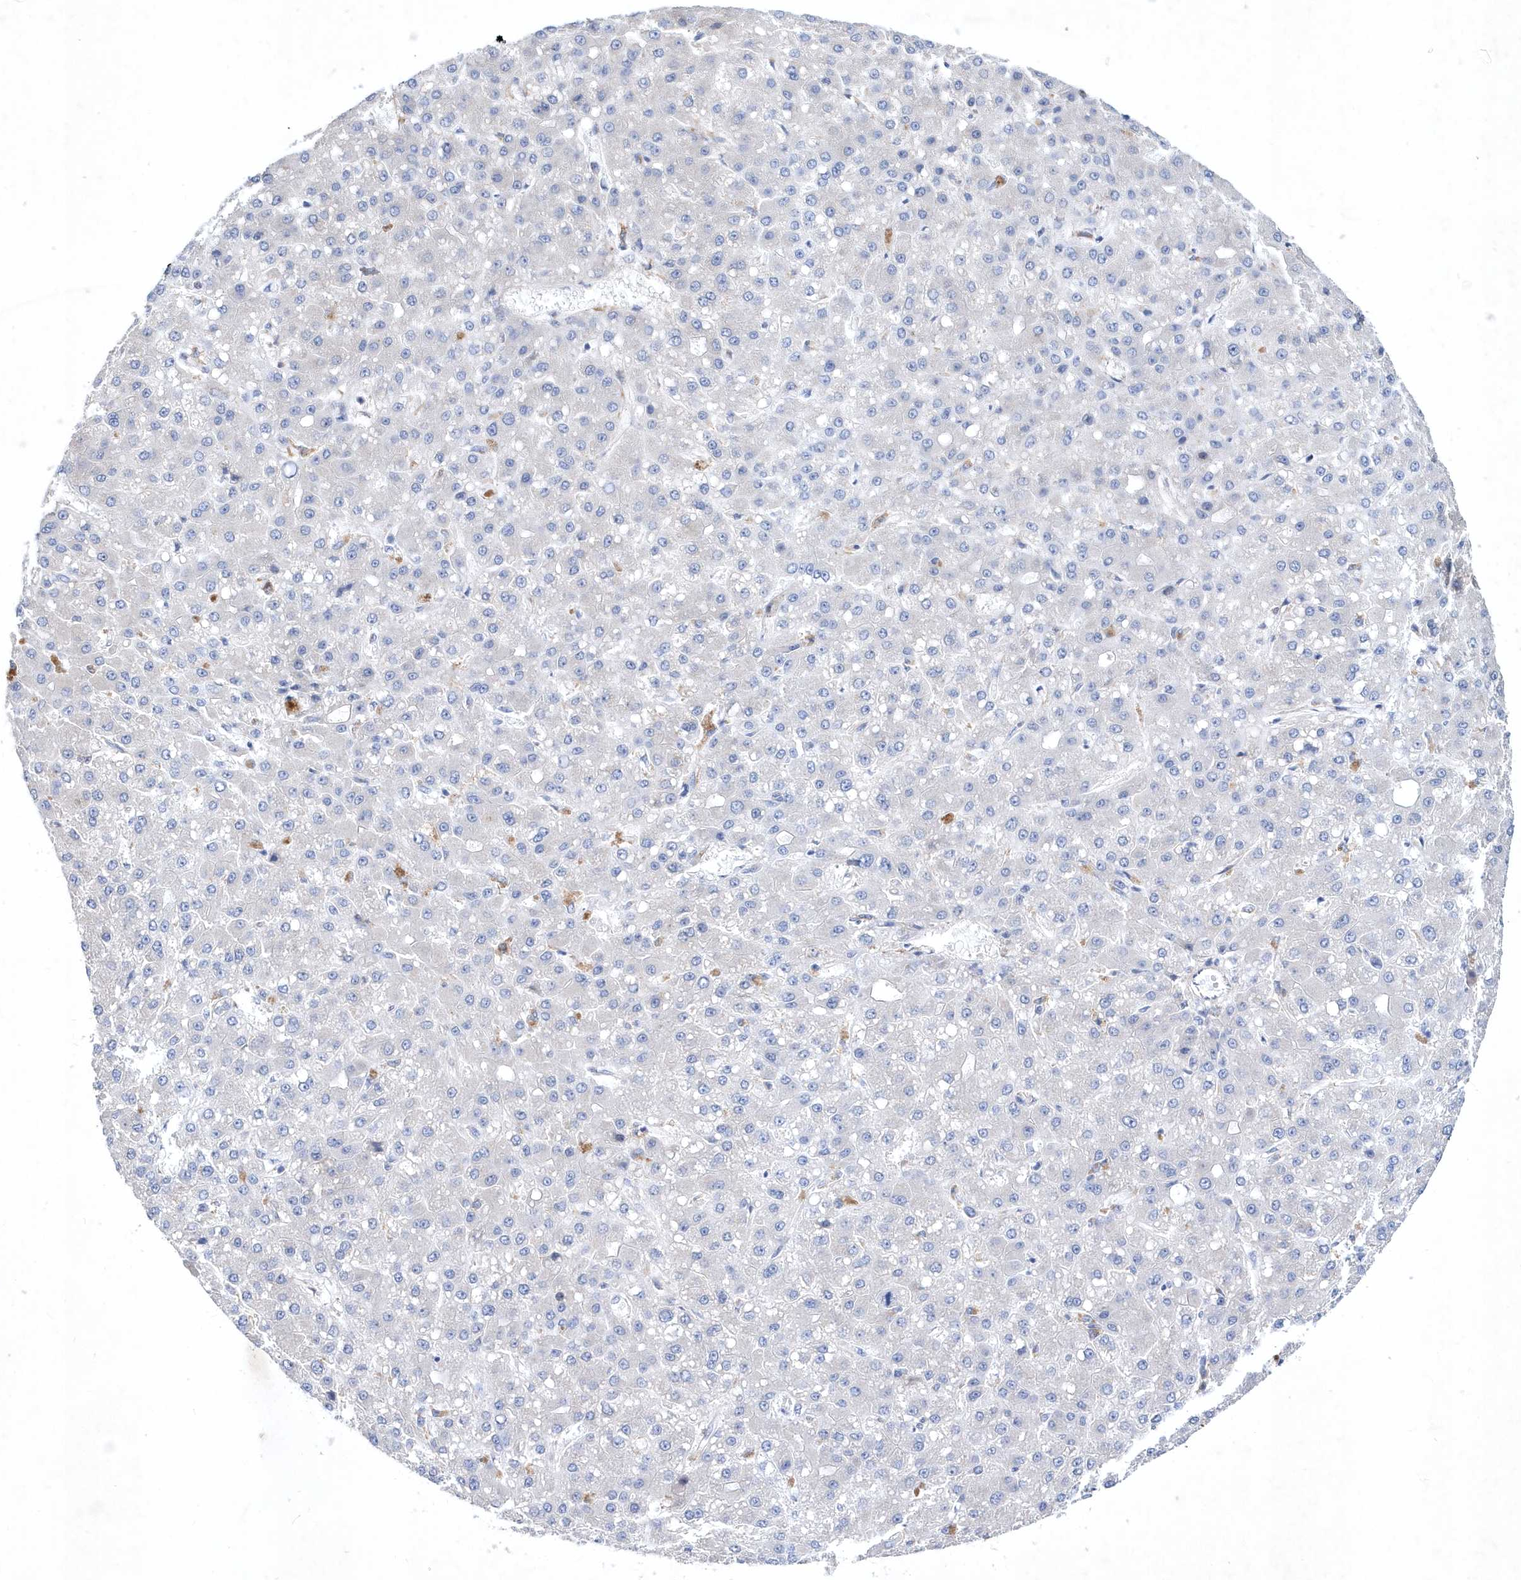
{"staining": {"intensity": "negative", "quantity": "none", "location": "none"}, "tissue": "liver cancer", "cell_type": "Tumor cells", "image_type": "cancer", "snomed": [{"axis": "morphology", "description": "Carcinoma, Hepatocellular, NOS"}, {"axis": "topography", "description": "Liver"}], "caption": "The IHC micrograph has no significant positivity in tumor cells of hepatocellular carcinoma (liver) tissue.", "gene": "LONRF2", "patient": {"sex": "male", "age": 67}}